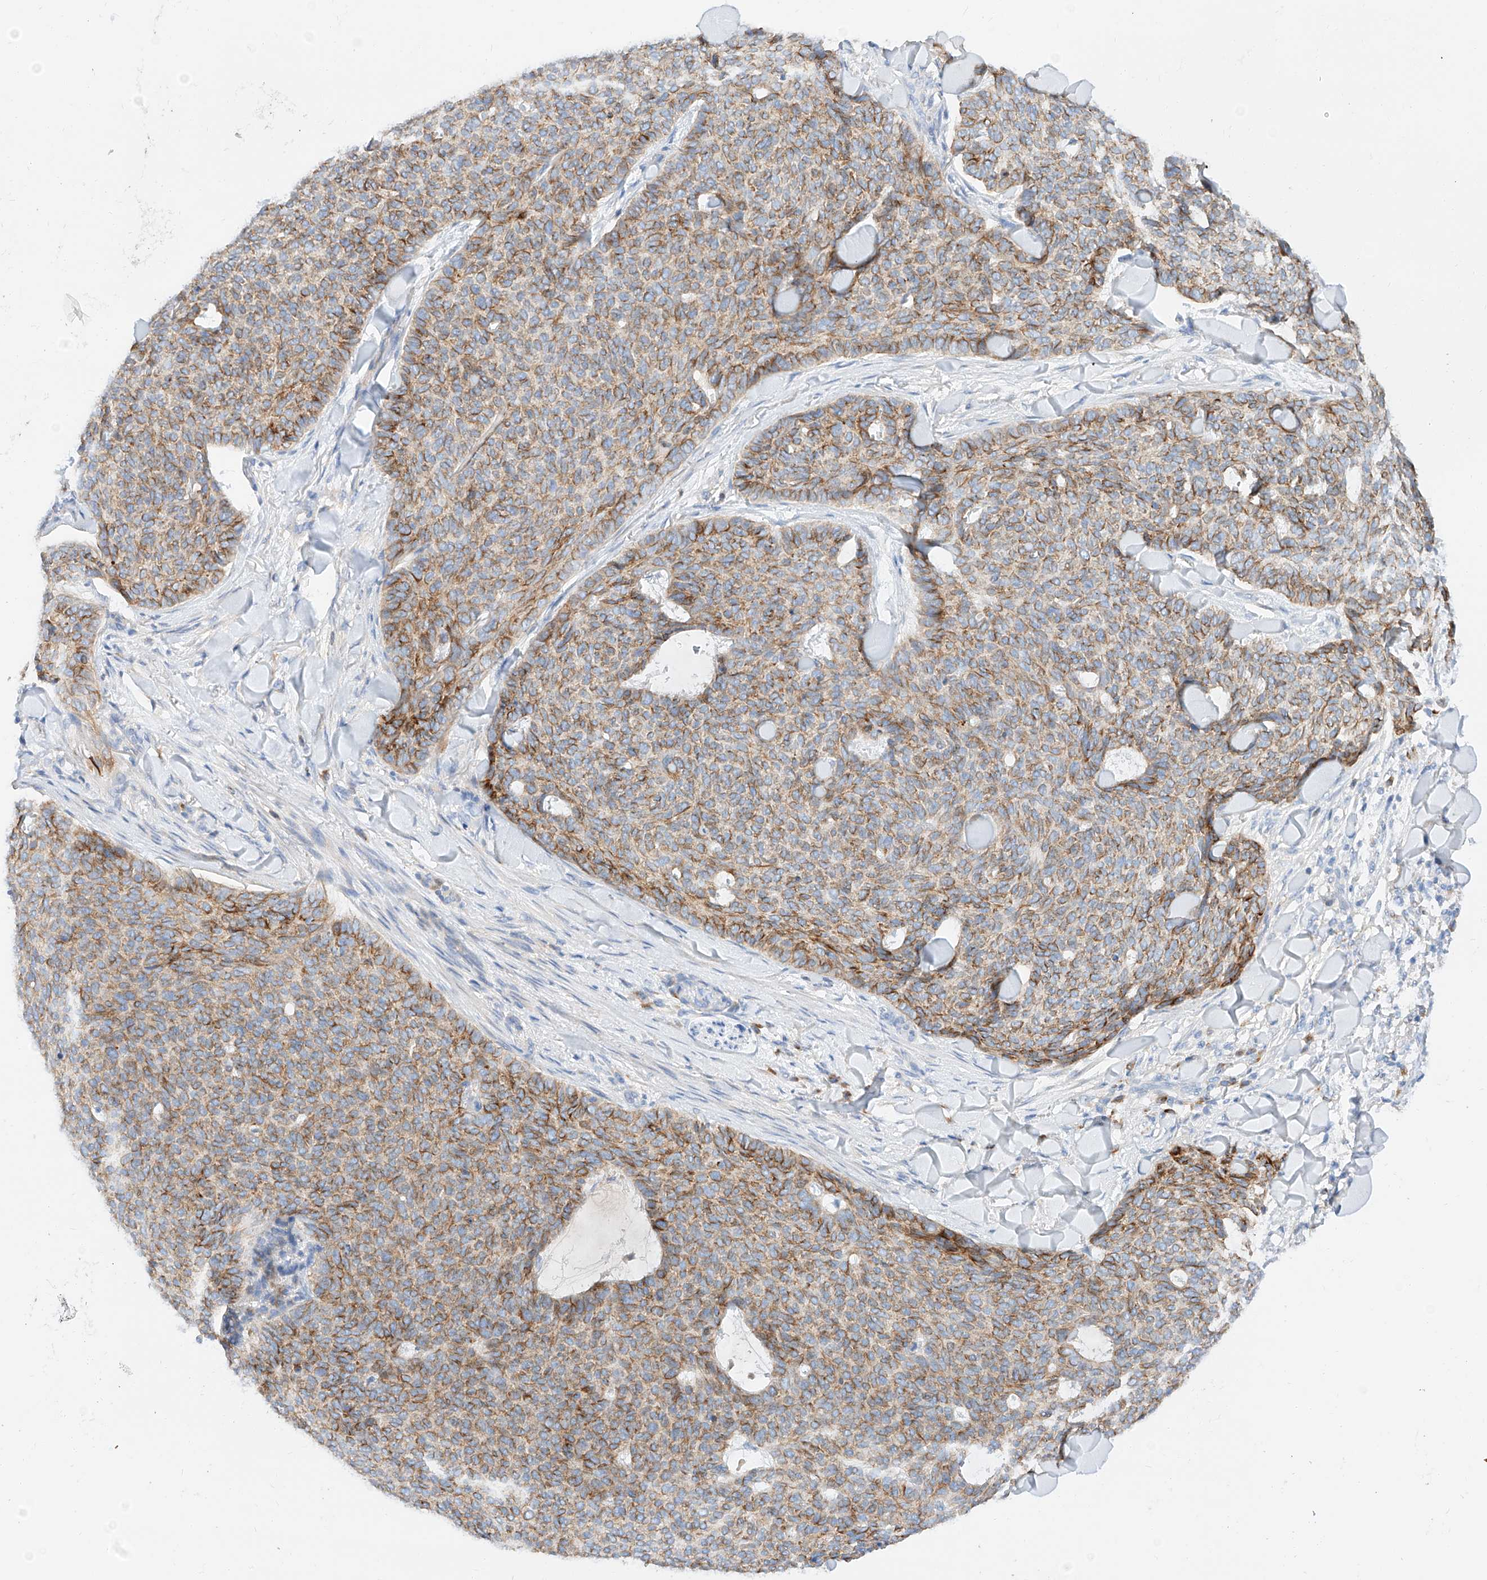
{"staining": {"intensity": "strong", "quantity": "25%-75%", "location": "cytoplasmic/membranous"}, "tissue": "skin cancer", "cell_type": "Tumor cells", "image_type": "cancer", "snomed": [{"axis": "morphology", "description": "Normal tissue, NOS"}, {"axis": "morphology", "description": "Basal cell carcinoma"}, {"axis": "topography", "description": "Skin"}], "caption": "Immunohistochemical staining of human skin cancer shows strong cytoplasmic/membranous protein staining in about 25%-75% of tumor cells. (DAB (3,3'-diaminobenzidine) IHC, brown staining for protein, blue staining for nuclei).", "gene": "MAP7", "patient": {"sex": "male", "age": 50}}